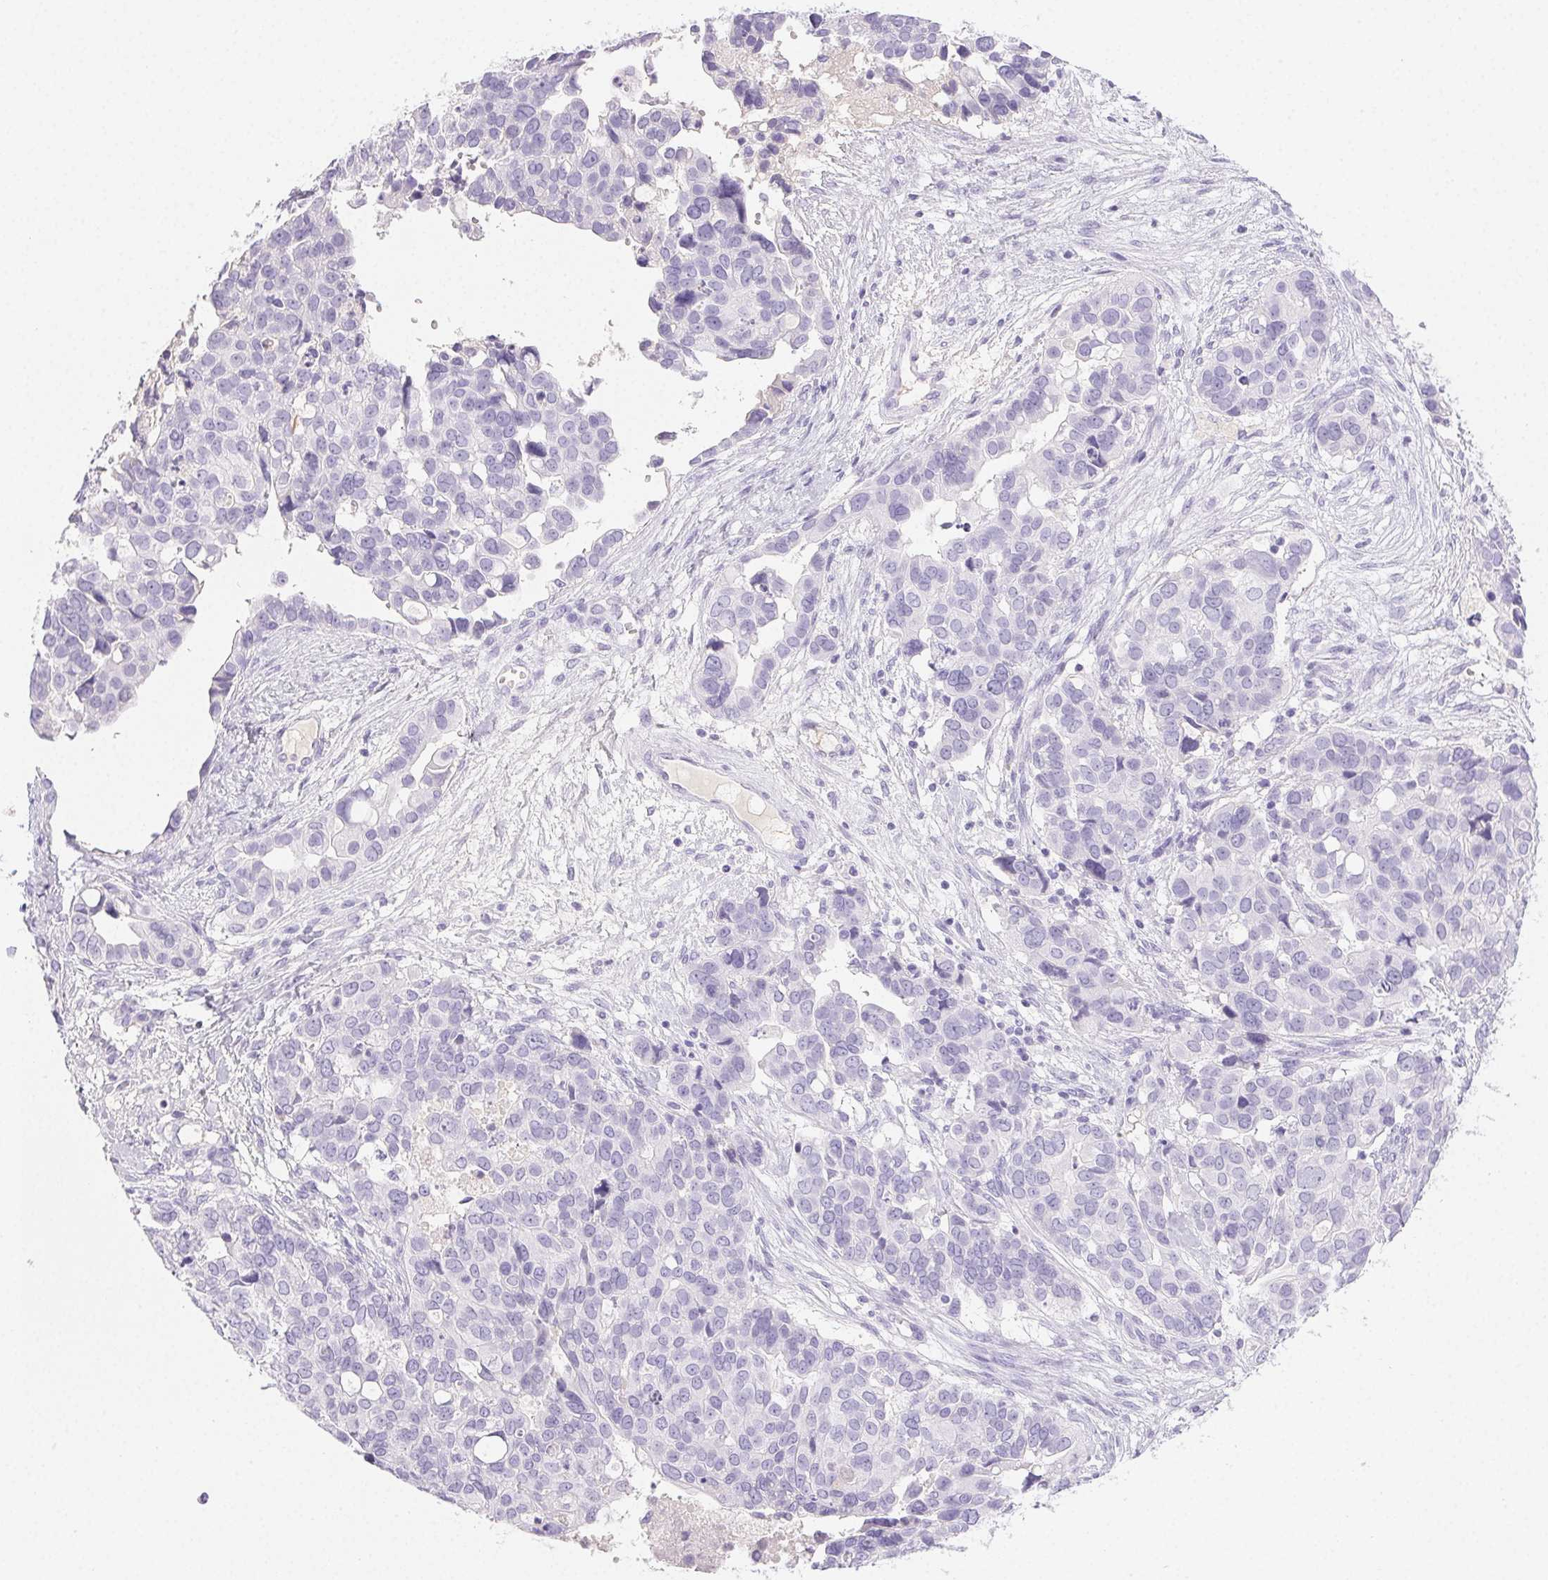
{"staining": {"intensity": "negative", "quantity": "none", "location": "none"}, "tissue": "ovarian cancer", "cell_type": "Tumor cells", "image_type": "cancer", "snomed": [{"axis": "morphology", "description": "Carcinoma, endometroid"}, {"axis": "topography", "description": "Ovary"}], "caption": "Ovarian cancer (endometroid carcinoma) stained for a protein using immunohistochemistry (IHC) reveals no staining tumor cells.", "gene": "PADI4", "patient": {"sex": "female", "age": 78}}